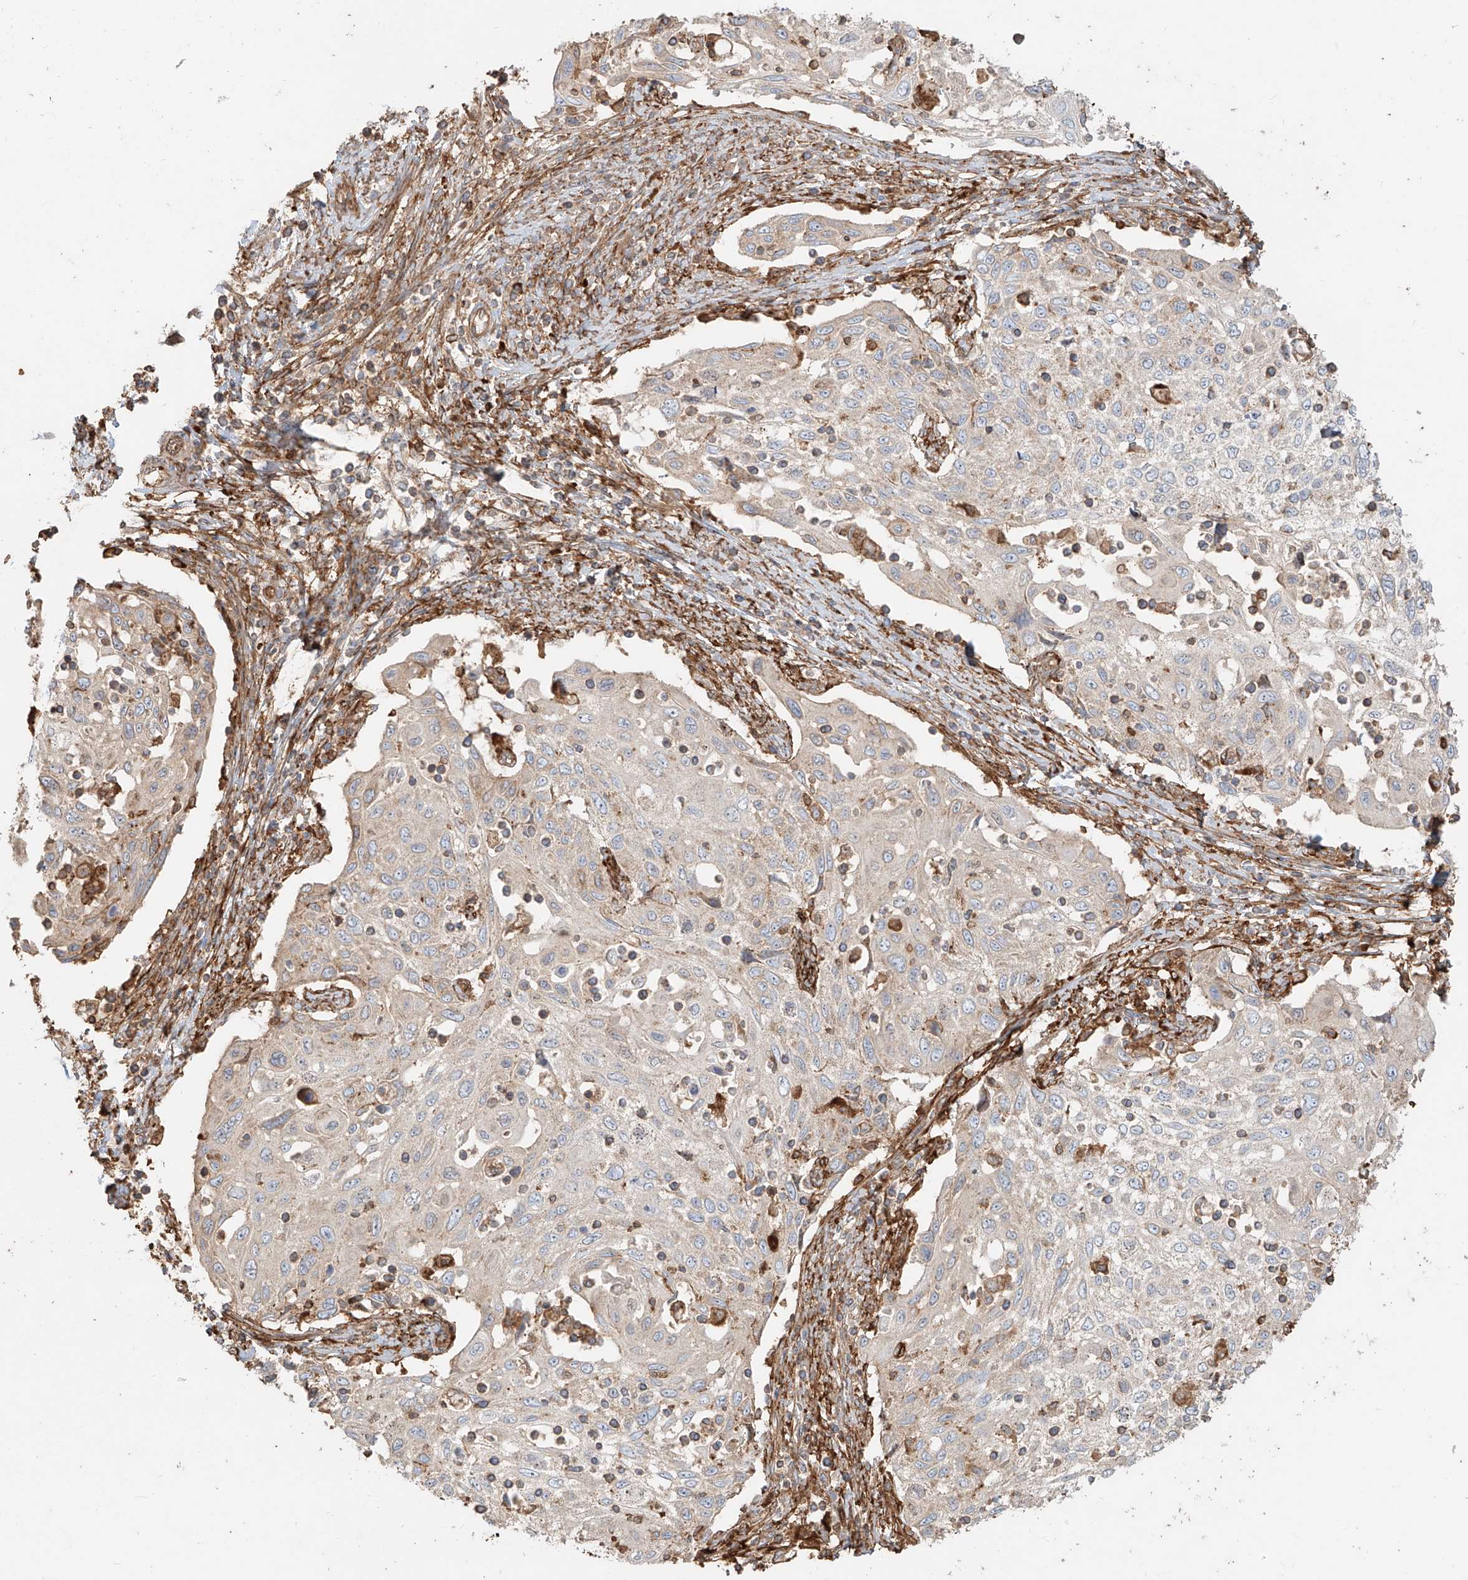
{"staining": {"intensity": "weak", "quantity": "<25%", "location": "cytoplasmic/membranous"}, "tissue": "cervical cancer", "cell_type": "Tumor cells", "image_type": "cancer", "snomed": [{"axis": "morphology", "description": "Squamous cell carcinoma, NOS"}, {"axis": "topography", "description": "Cervix"}], "caption": "A histopathology image of squamous cell carcinoma (cervical) stained for a protein shows no brown staining in tumor cells. (Immunohistochemistry, brightfield microscopy, high magnification).", "gene": "SNX9", "patient": {"sex": "female", "age": 70}}